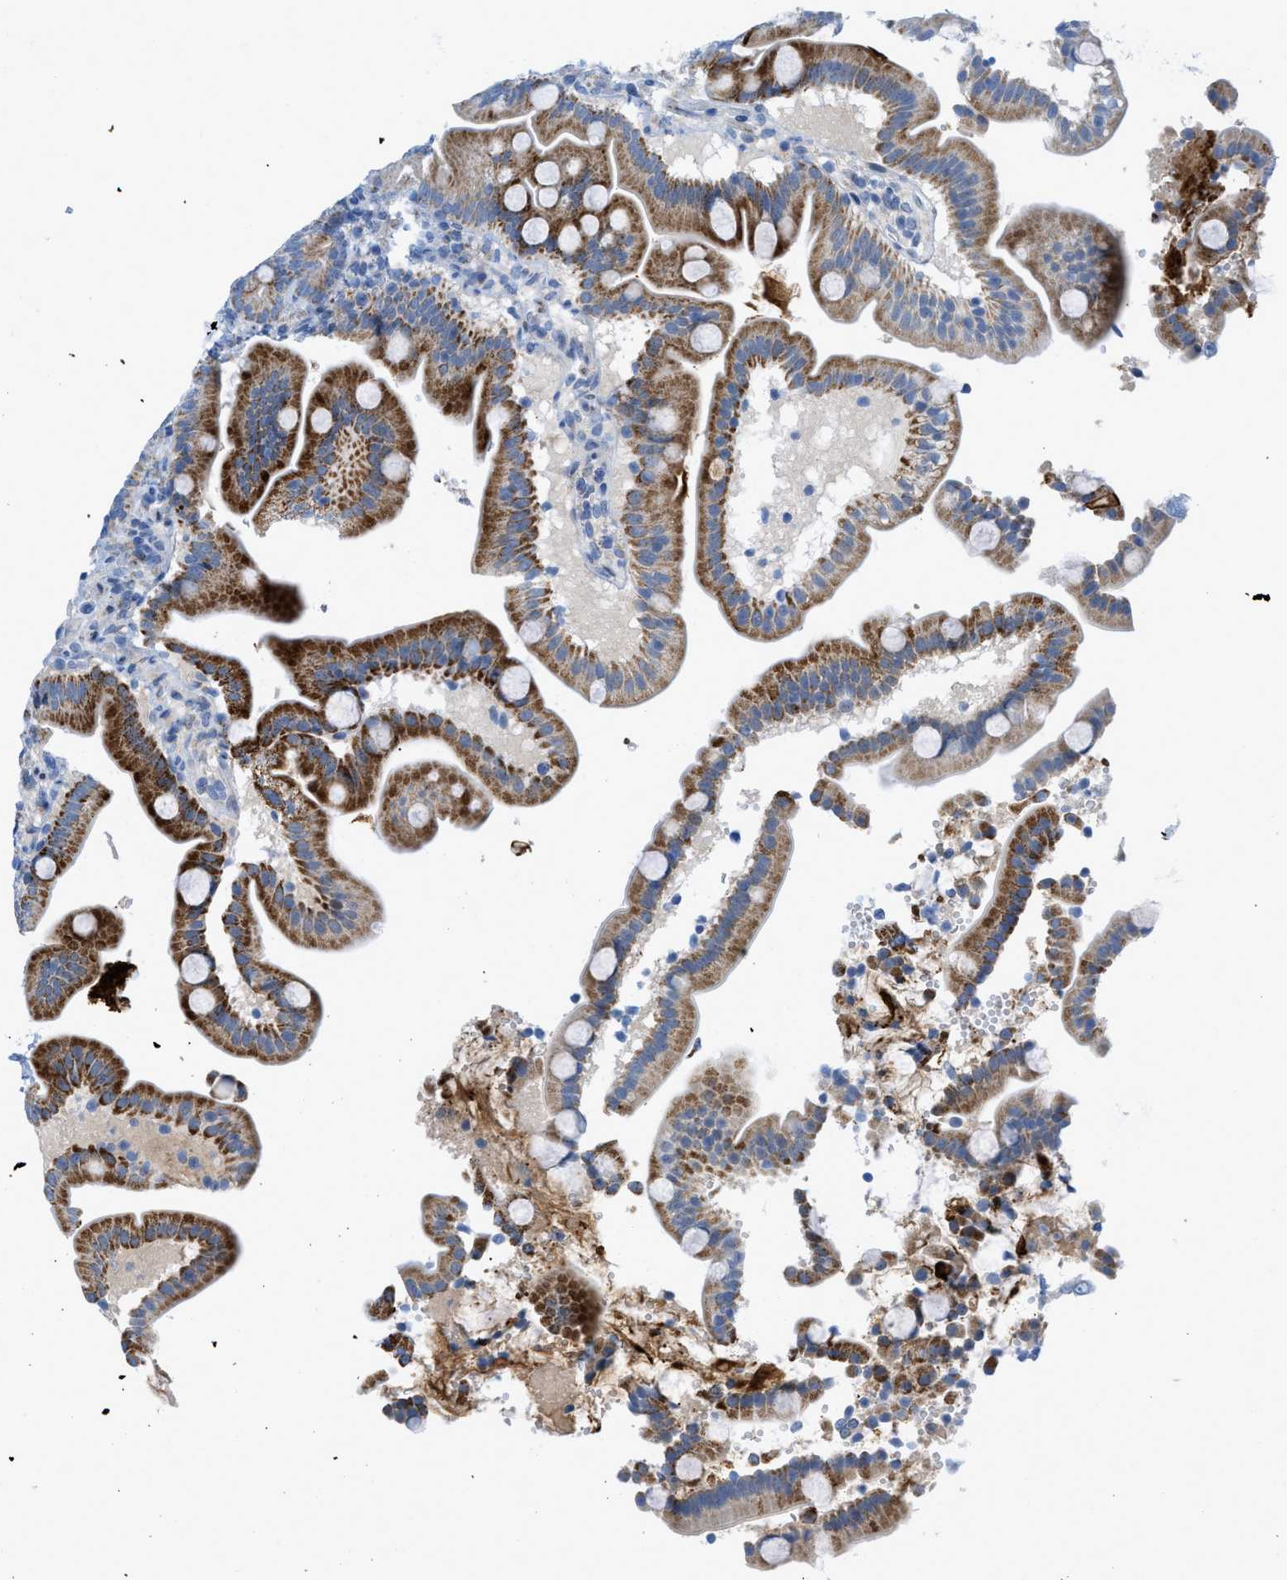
{"staining": {"intensity": "strong", "quantity": ">75%", "location": "cytoplasmic/membranous"}, "tissue": "duodenum", "cell_type": "Glandular cells", "image_type": "normal", "snomed": [{"axis": "morphology", "description": "Normal tissue, NOS"}, {"axis": "topography", "description": "Duodenum"}], "caption": "A brown stain highlights strong cytoplasmic/membranous expression of a protein in glandular cells of benign human duodenum.", "gene": "RBBP9", "patient": {"sex": "male", "age": 54}}